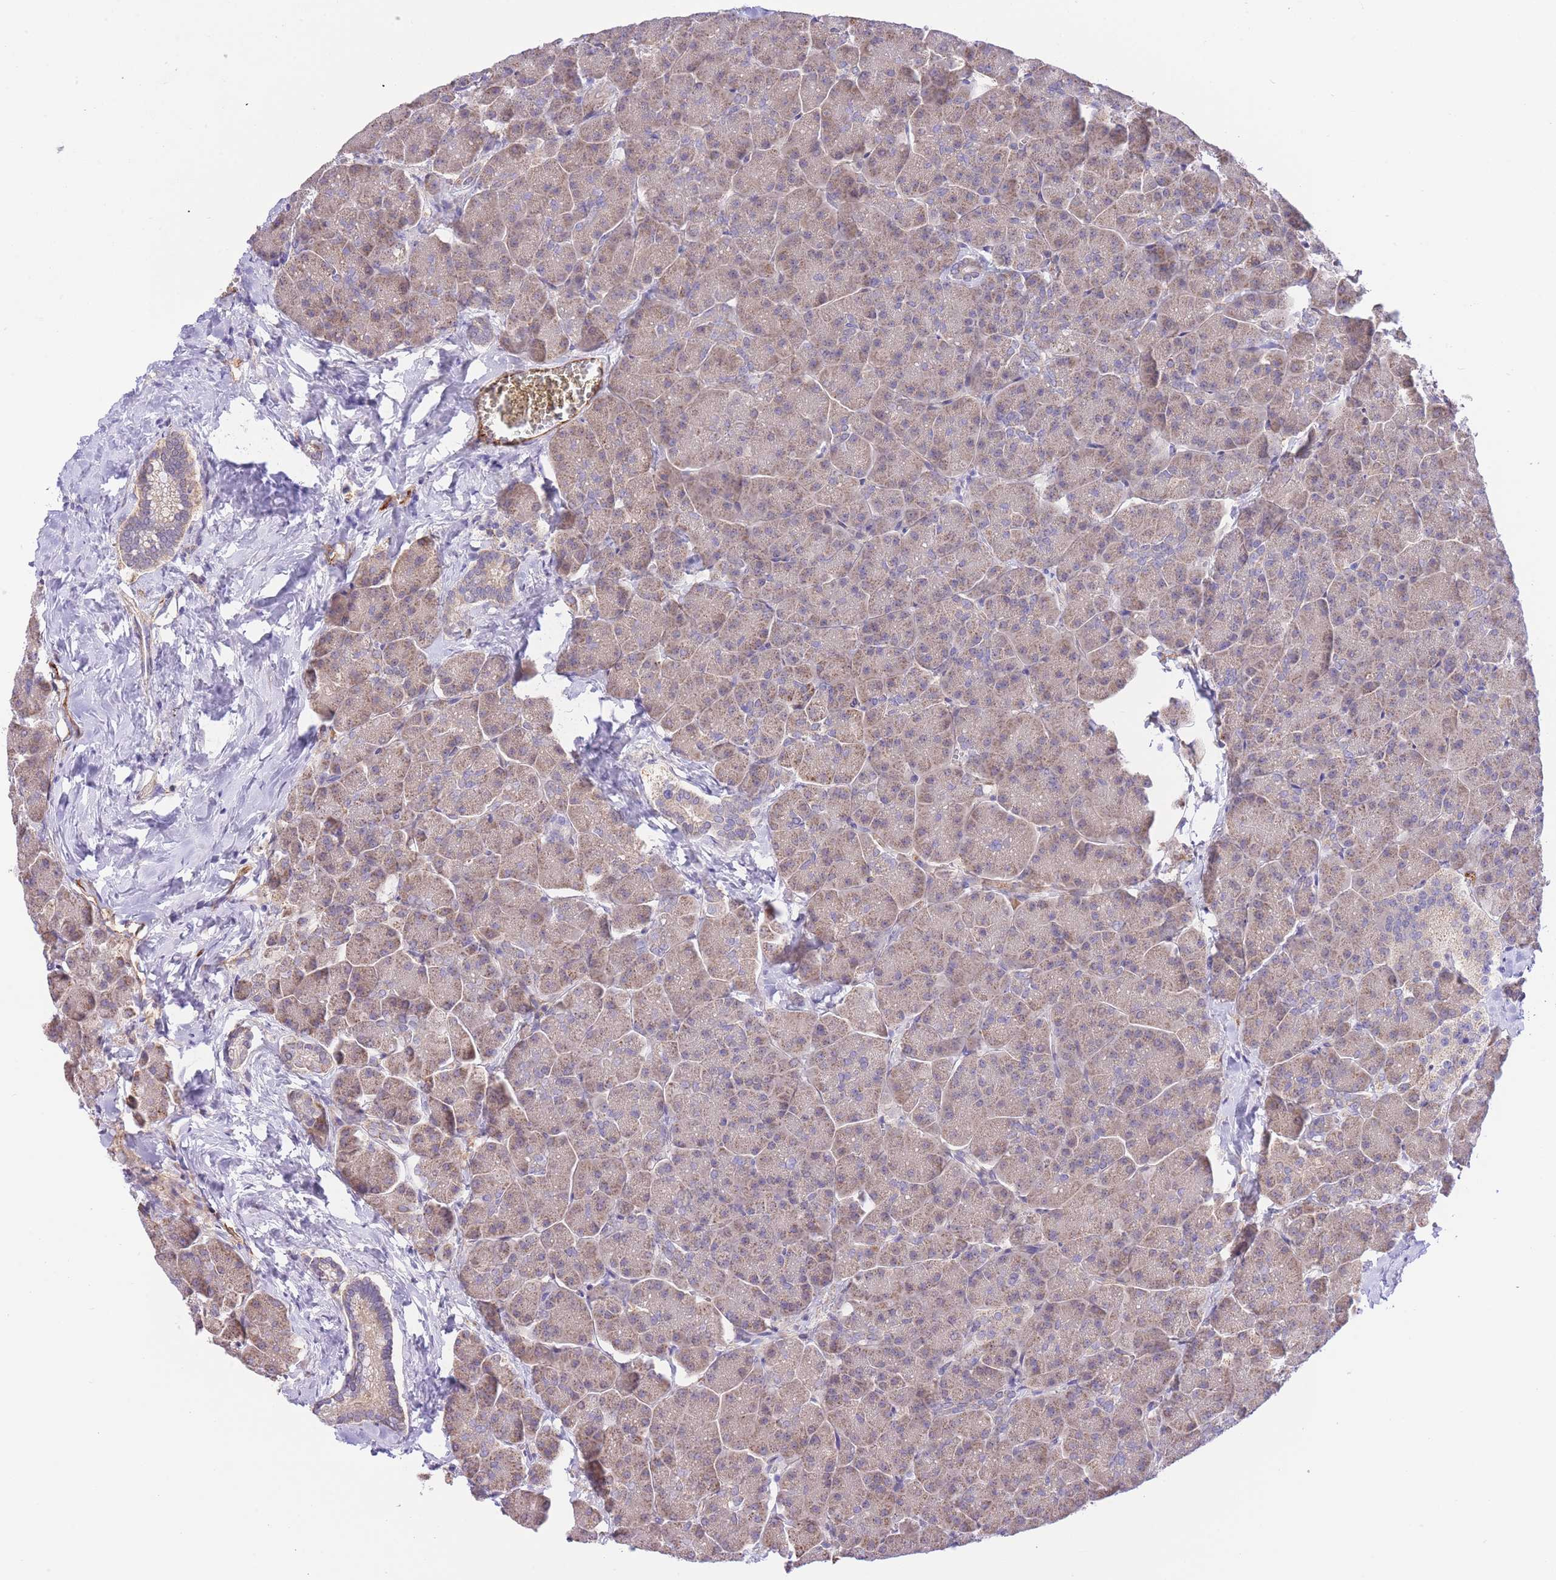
{"staining": {"intensity": "weak", "quantity": "25%-75%", "location": "cytoplasmic/membranous"}, "tissue": "pancreas", "cell_type": "Exocrine glandular cells", "image_type": "normal", "snomed": [{"axis": "morphology", "description": "Normal tissue, NOS"}, {"axis": "topography", "description": "Pancreas"}, {"axis": "topography", "description": "Peripheral nerve tissue"}], "caption": "A brown stain highlights weak cytoplasmic/membranous staining of a protein in exocrine glandular cells of unremarkable human pancreas. (Brightfield microscopy of DAB IHC at high magnification).", "gene": "PGM1", "patient": {"sex": "male", "age": 54}}